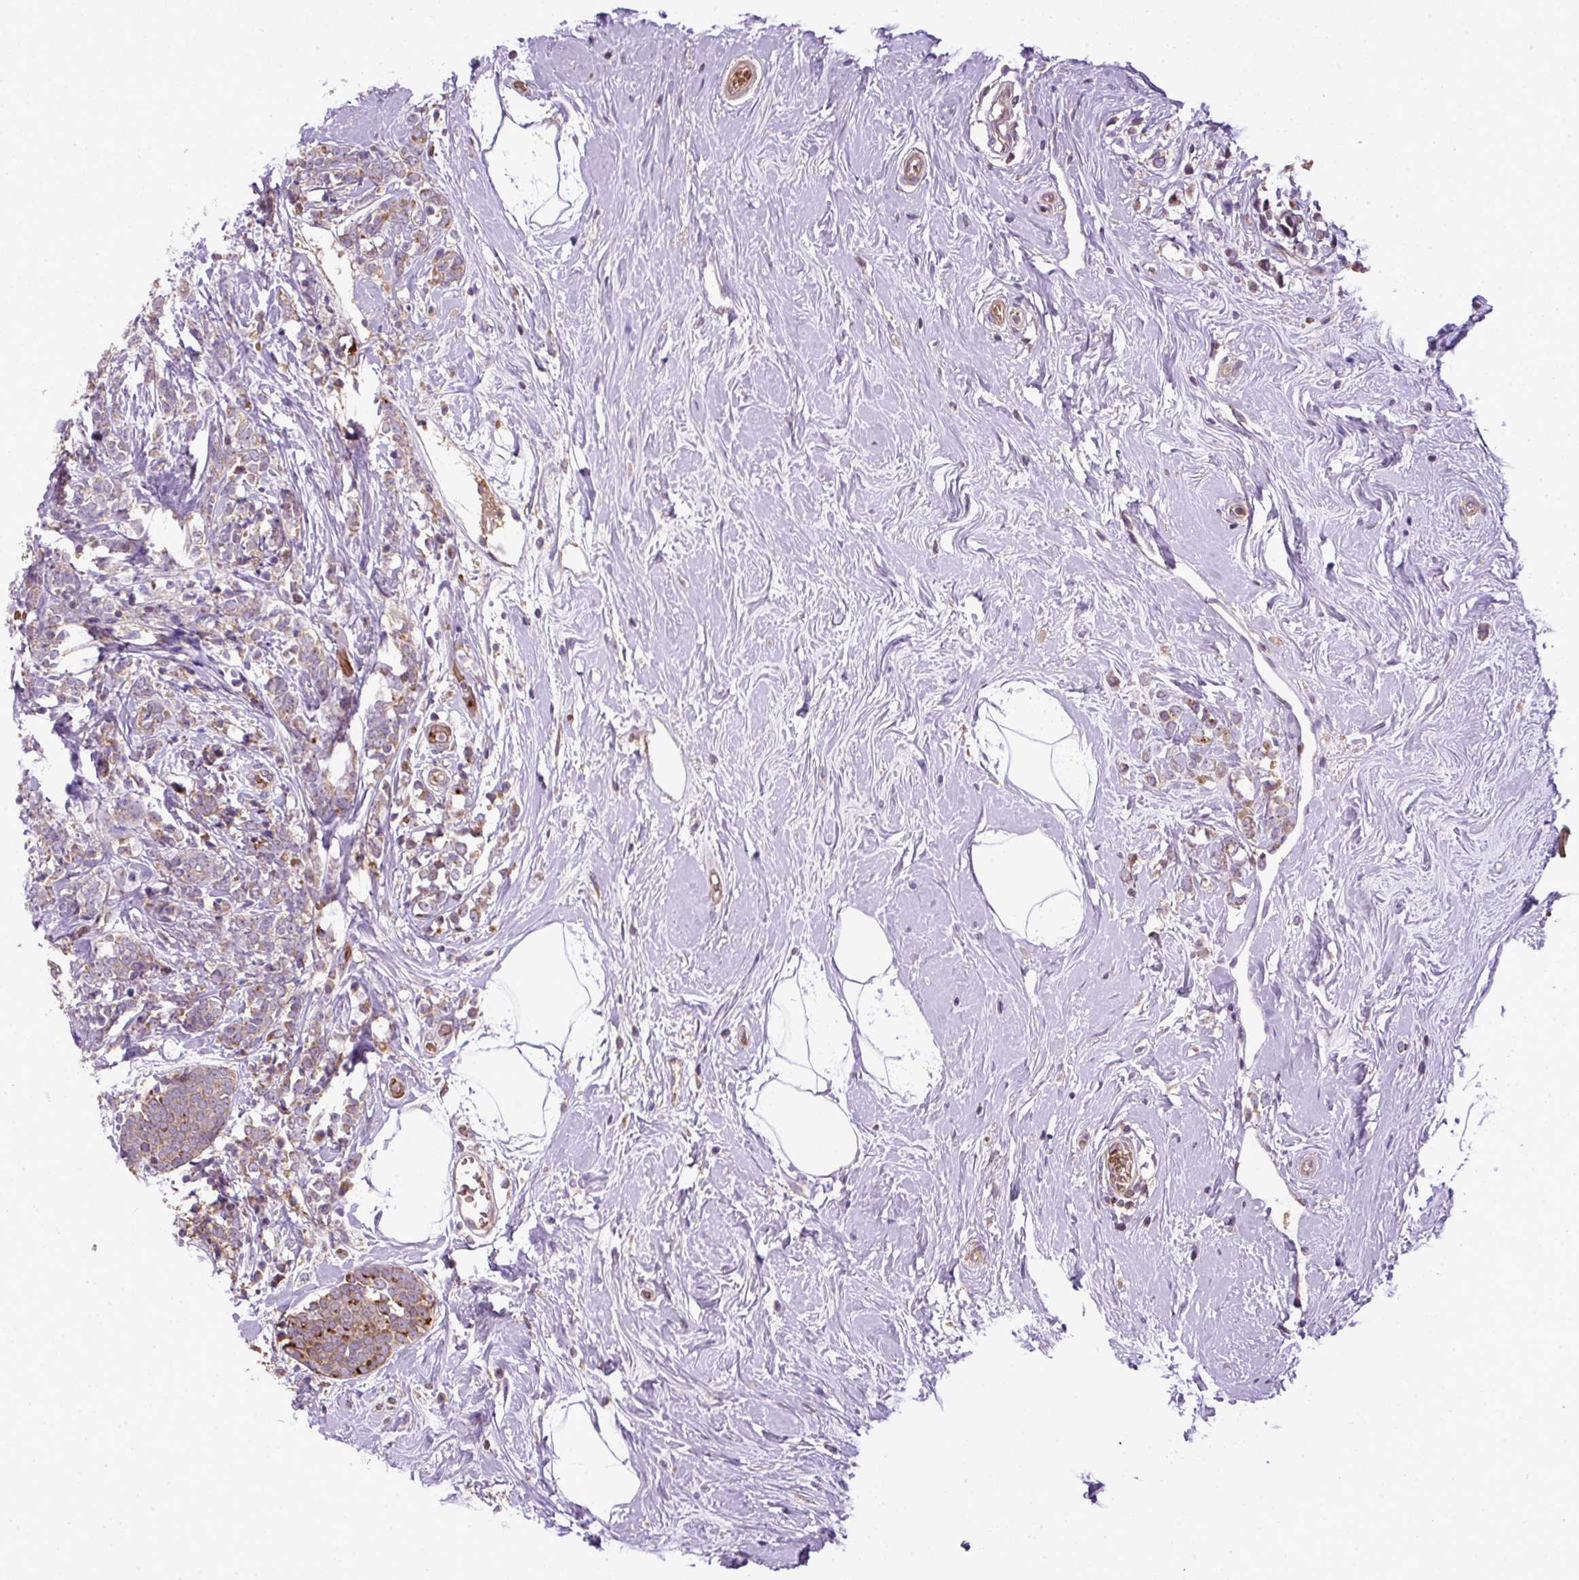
{"staining": {"intensity": "weak", "quantity": "<25%", "location": "cytoplasmic/membranous"}, "tissue": "breast cancer", "cell_type": "Tumor cells", "image_type": "cancer", "snomed": [{"axis": "morphology", "description": "Lobular carcinoma"}, {"axis": "topography", "description": "Breast"}], "caption": "IHC of breast cancer (lobular carcinoma) exhibits no positivity in tumor cells.", "gene": "CXCL13", "patient": {"sex": "female", "age": 58}}